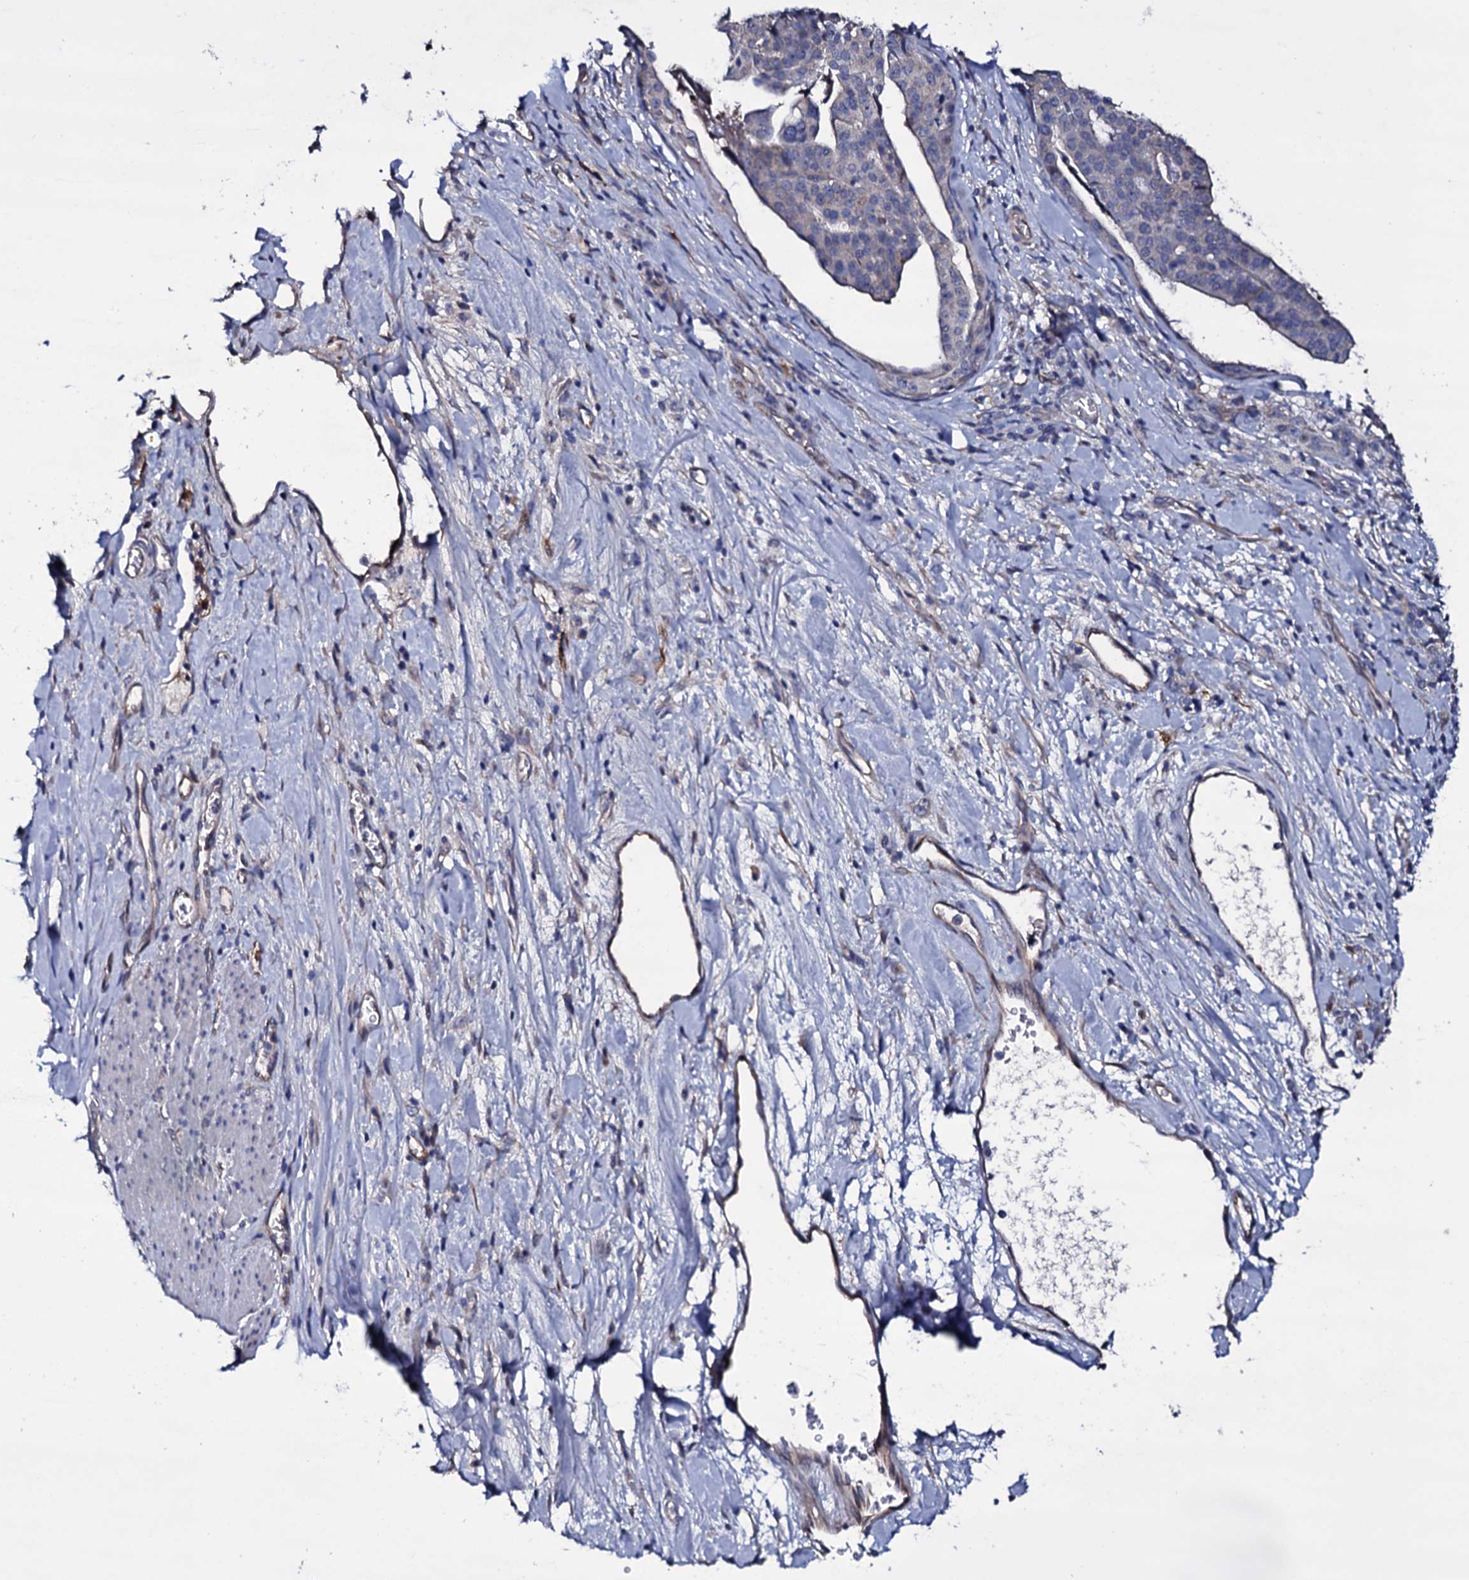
{"staining": {"intensity": "negative", "quantity": "none", "location": "none"}, "tissue": "stomach cancer", "cell_type": "Tumor cells", "image_type": "cancer", "snomed": [{"axis": "morphology", "description": "Adenocarcinoma, NOS"}, {"axis": "topography", "description": "Stomach"}], "caption": "Immunohistochemistry (IHC) photomicrograph of stomach cancer (adenocarcinoma) stained for a protein (brown), which displays no staining in tumor cells.", "gene": "BCL2L14", "patient": {"sex": "male", "age": 48}}